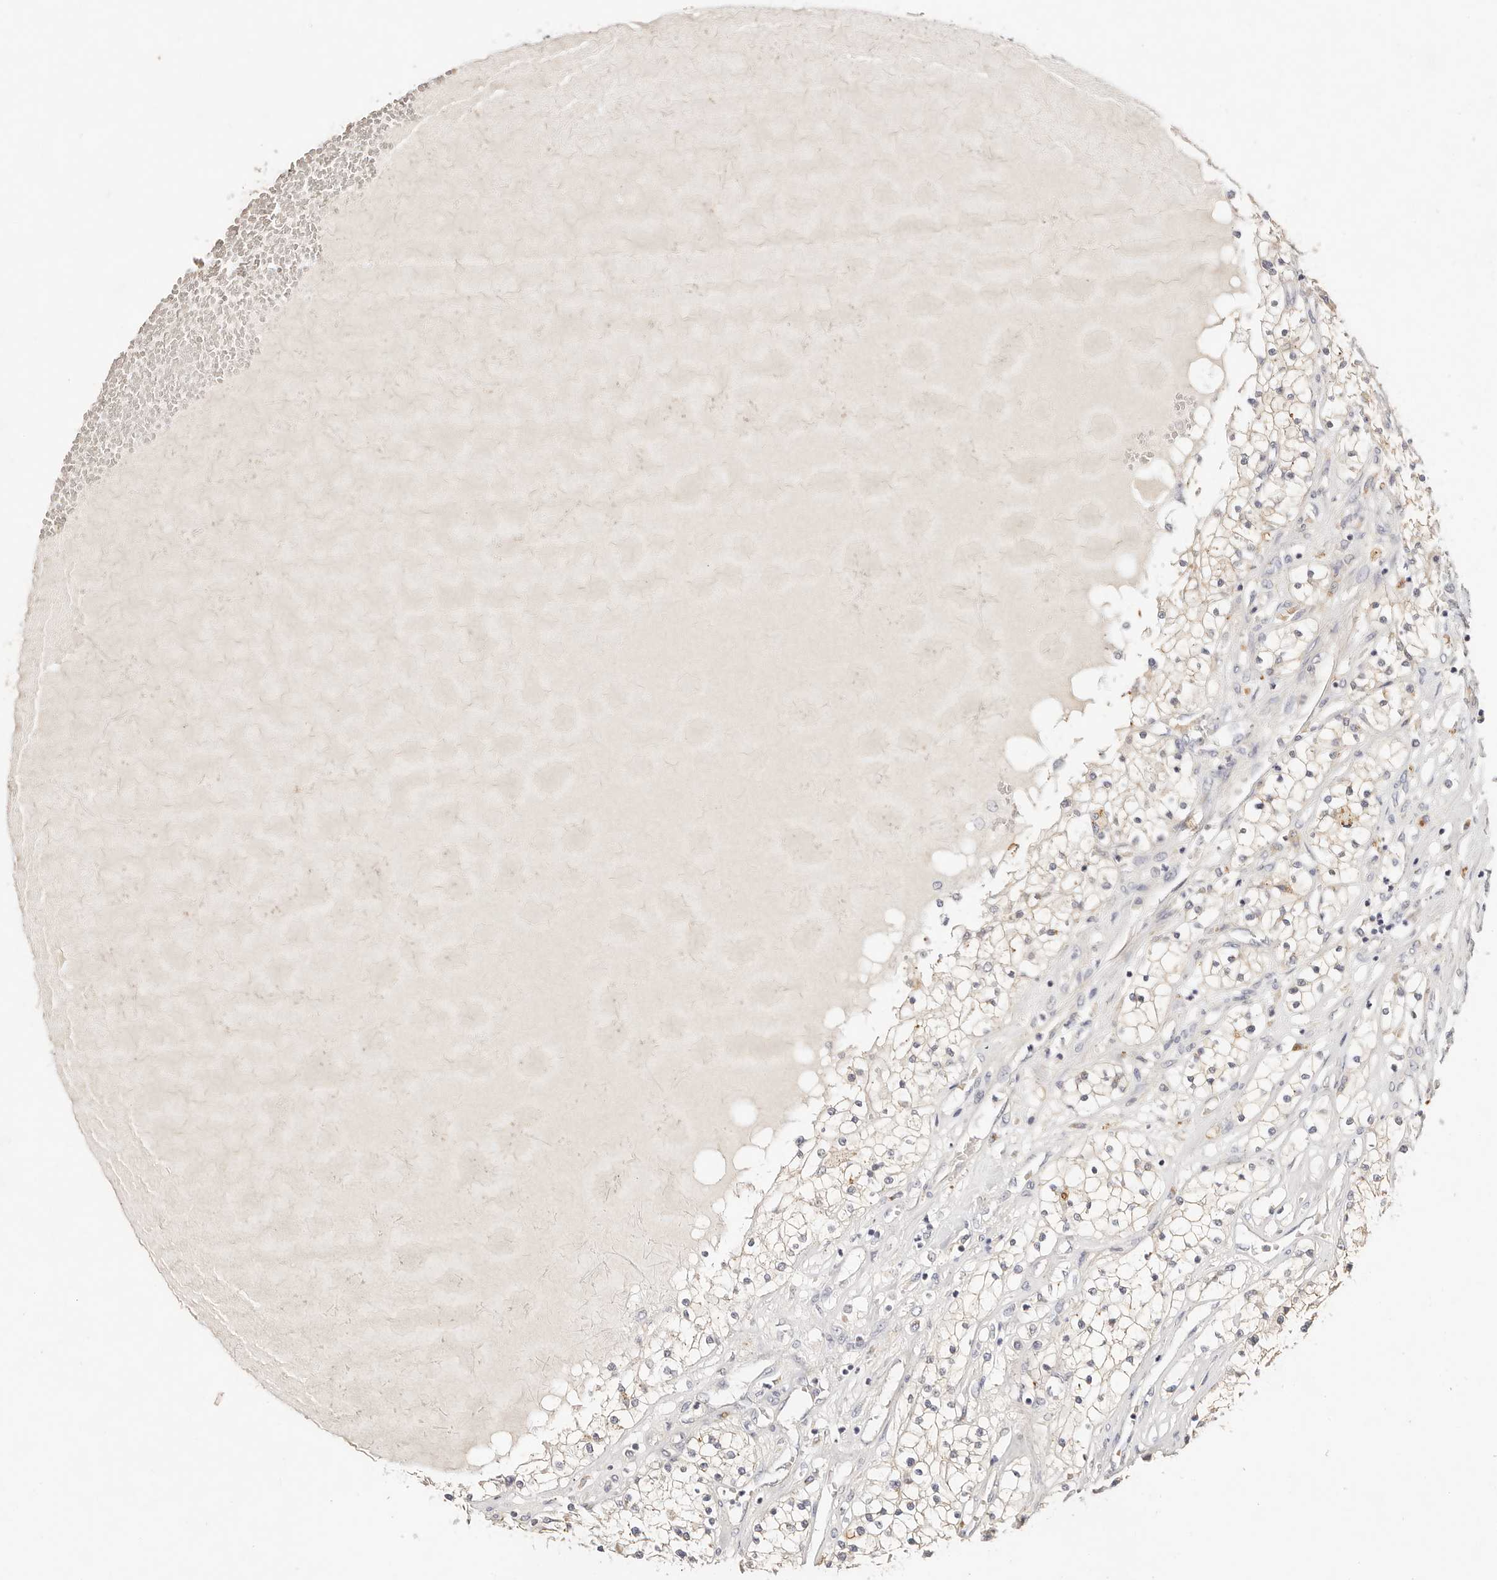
{"staining": {"intensity": "negative", "quantity": "none", "location": "none"}, "tissue": "renal cancer", "cell_type": "Tumor cells", "image_type": "cancer", "snomed": [{"axis": "morphology", "description": "Normal tissue, NOS"}, {"axis": "morphology", "description": "Adenocarcinoma, NOS"}, {"axis": "topography", "description": "Kidney"}], "caption": "An image of renal cancer stained for a protein demonstrates no brown staining in tumor cells. (Stains: DAB immunohistochemistry (IHC) with hematoxylin counter stain, Microscopy: brightfield microscopy at high magnification).", "gene": "CXADR", "patient": {"sex": "male", "age": 68}}